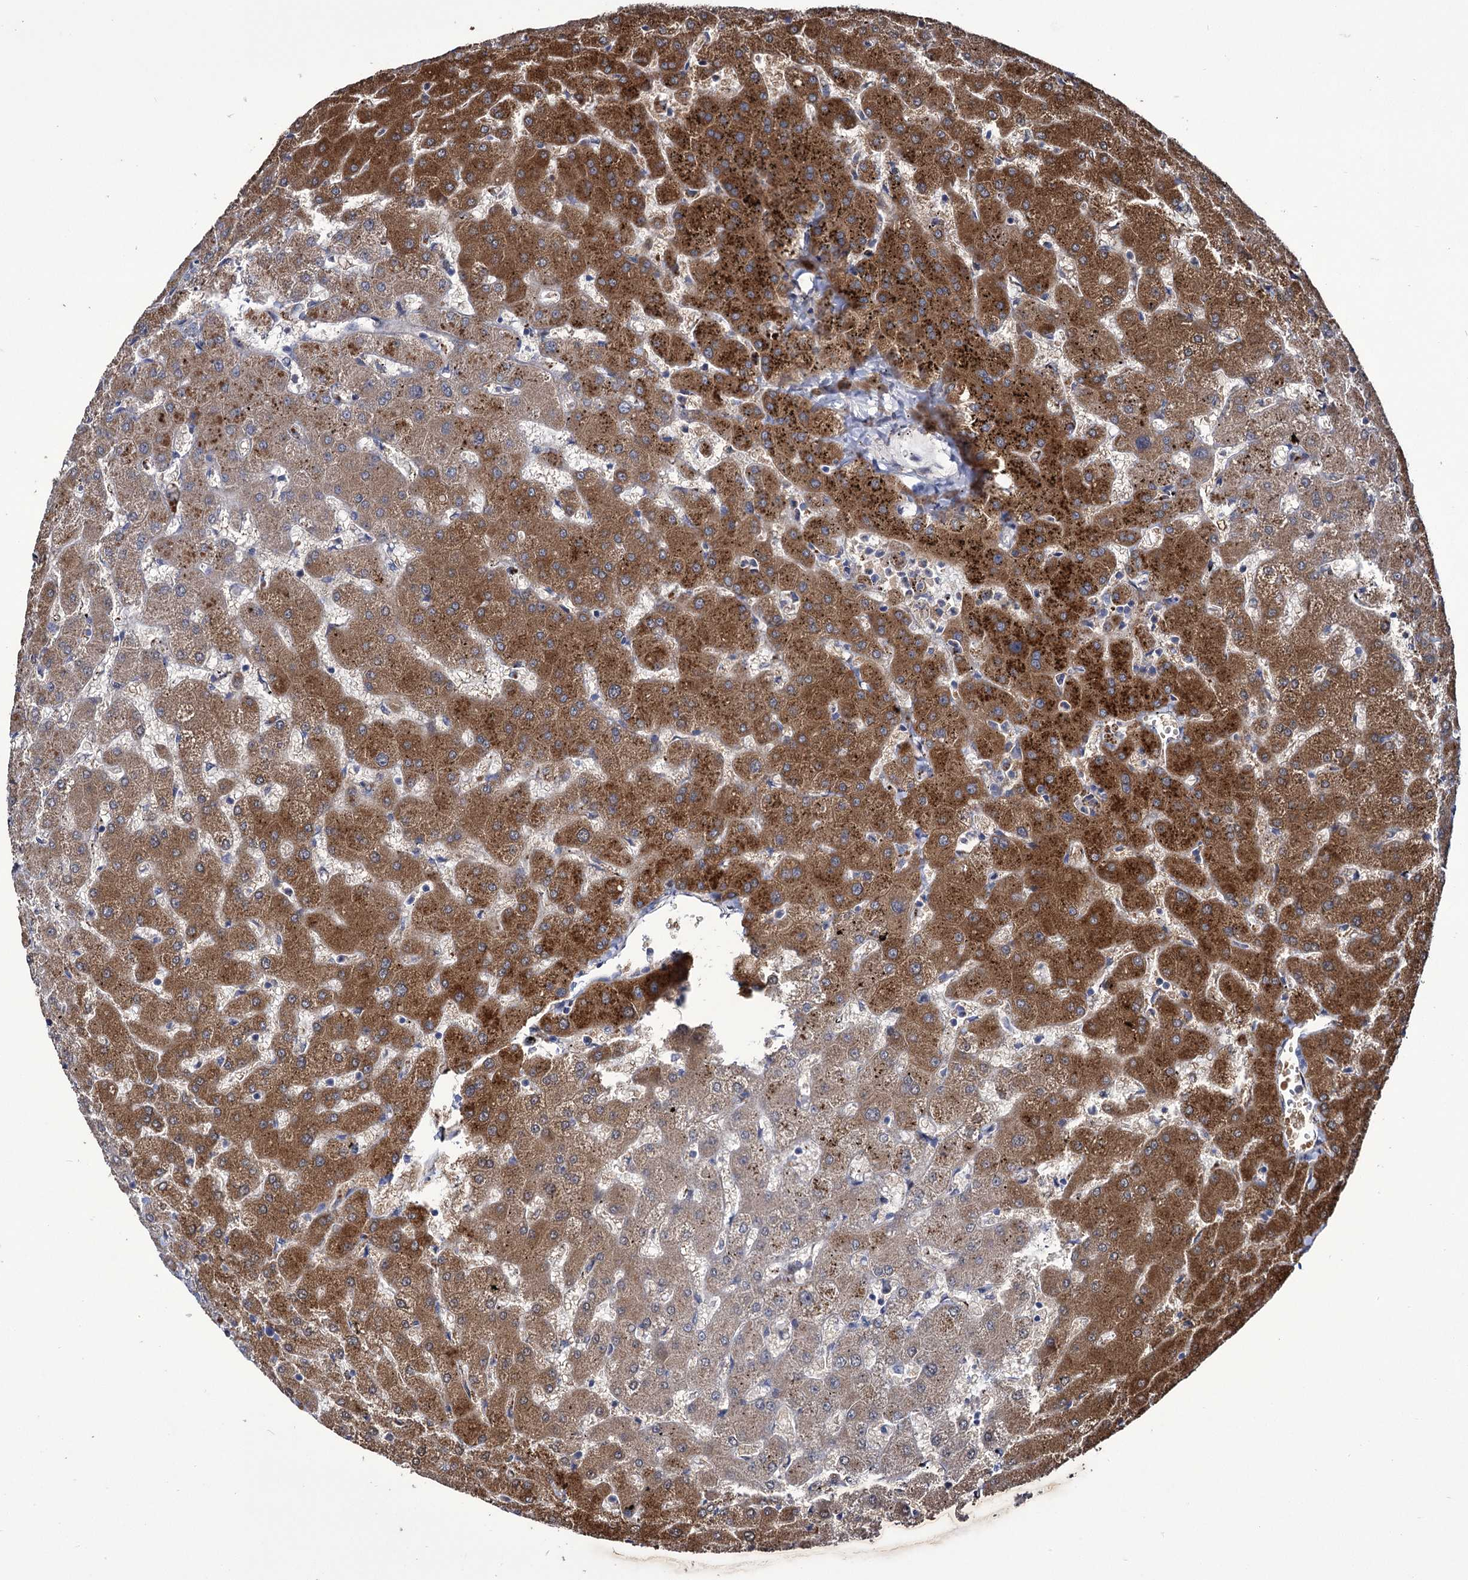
{"staining": {"intensity": "weak", "quantity": "<25%", "location": "cytoplasmic/membranous"}, "tissue": "liver", "cell_type": "Cholangiocytes", "image_type": "normal", "snomed": [{"axis": "morphology", "description": "Normal tissue, NOS"}, {"axis": "topography", "description": "Liver"}], "caption": "DAB immunohistochemical staining of benign liver shows no significant expression in cholangiocytes.", "gene": "TUBGCP5", "patient": {"sex": "female", "age": 63}}